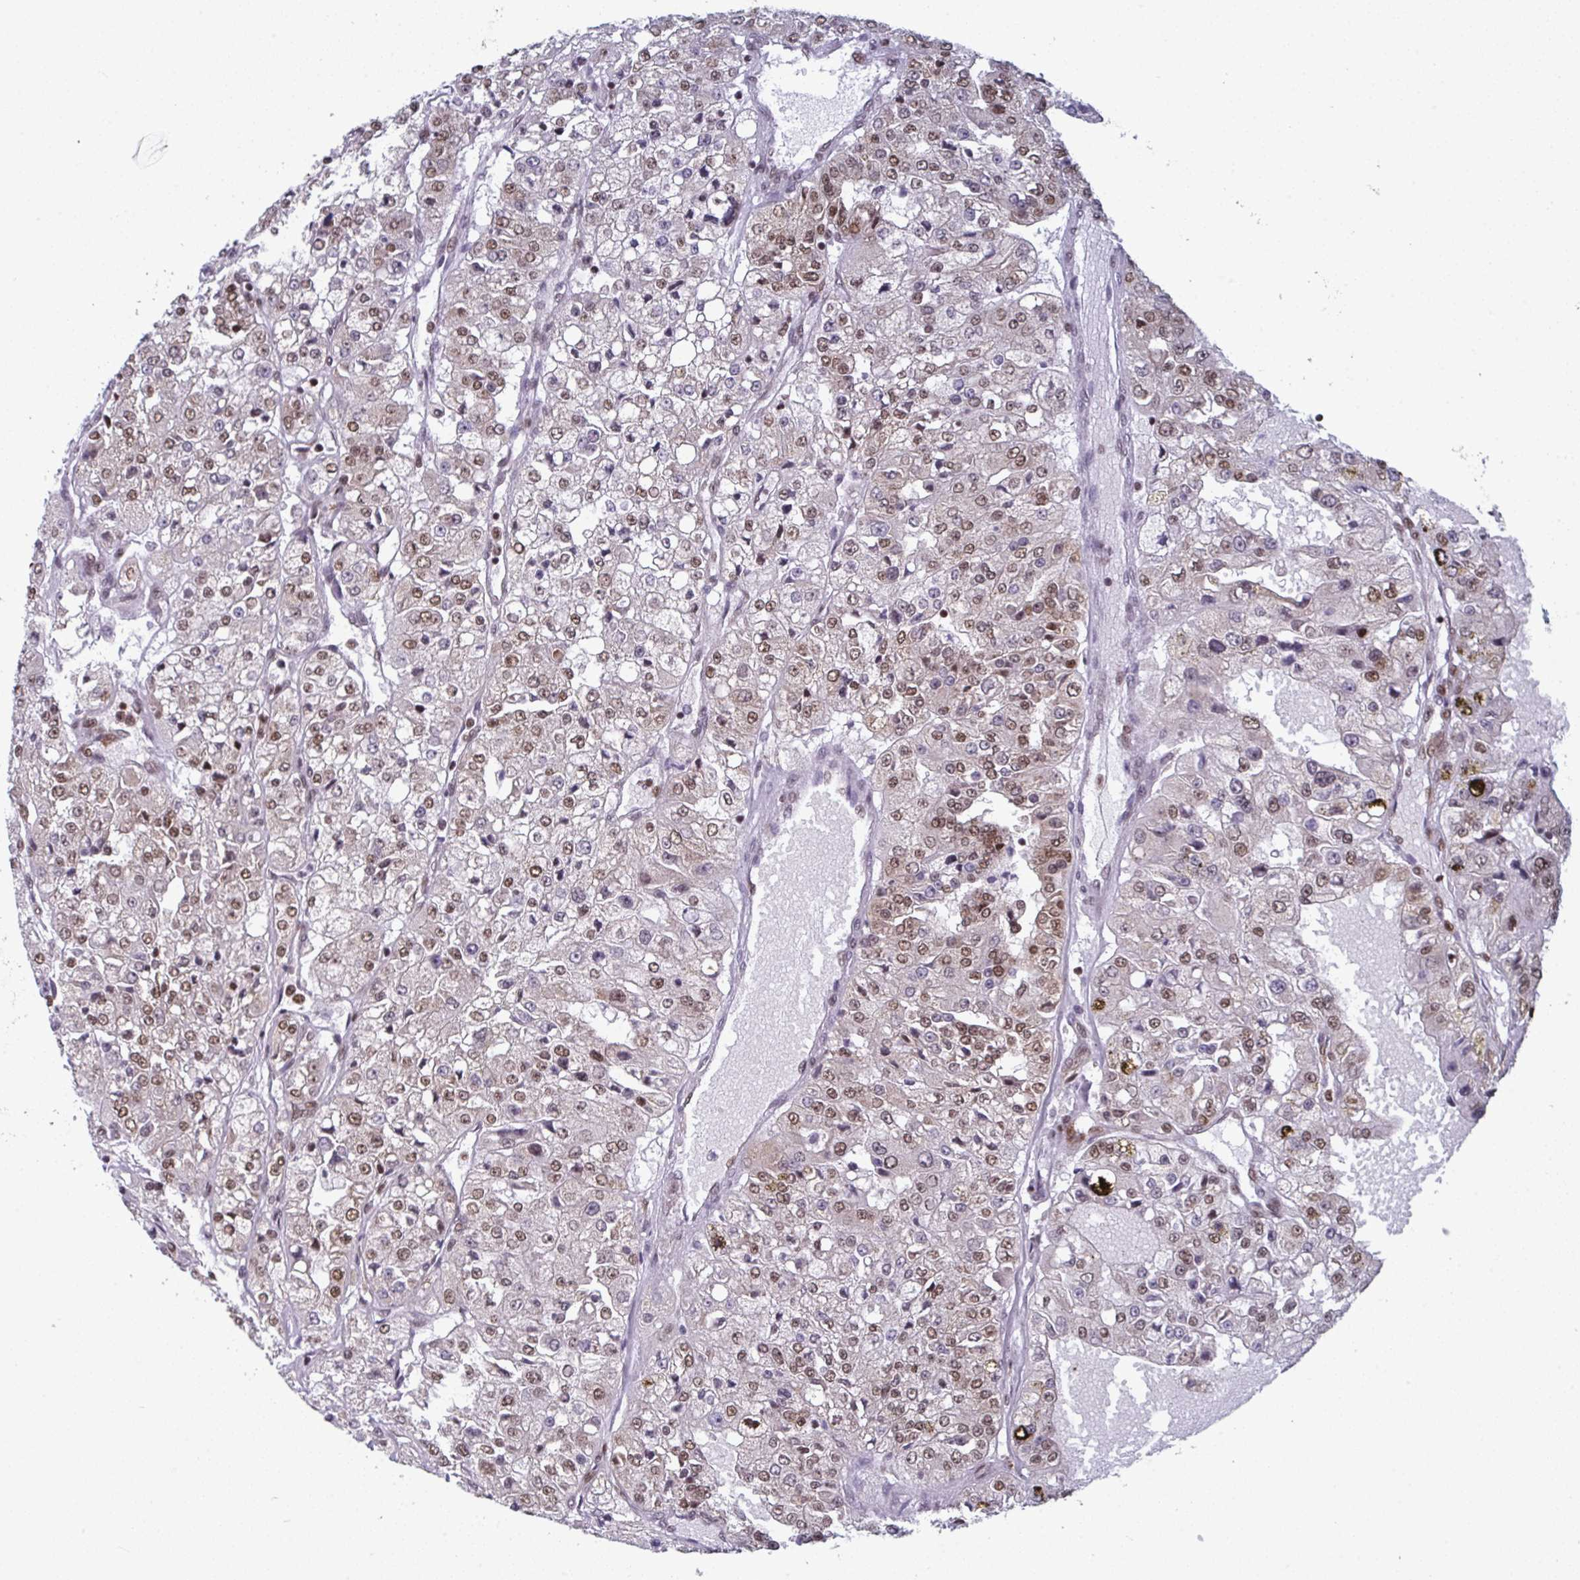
{"staining": {"intensity": "moderate", "quantity": "25%-75%", "location": "nuclear"}, "tissue": "renal cancer", "cell_type": "Tumor cells", "image_type": "cancer", "snomed": [{"axis": "morphology", "description": "Adenocarcinoma, NOS"}, {"axis": "topography", "description": "Kidney"}], "caption": "Protein positivity by immunohistochemistry (IHC) exhibits moderate nuclear positivity in approximately 25%-75% of tumor cells in renal cancer. (Stains: DAB in brown, nuclei in blue, Microscopy: brightfield microscopy at high magnification).", "gene": "GAR1", "patient": {"sex": "female", "age": 63}}